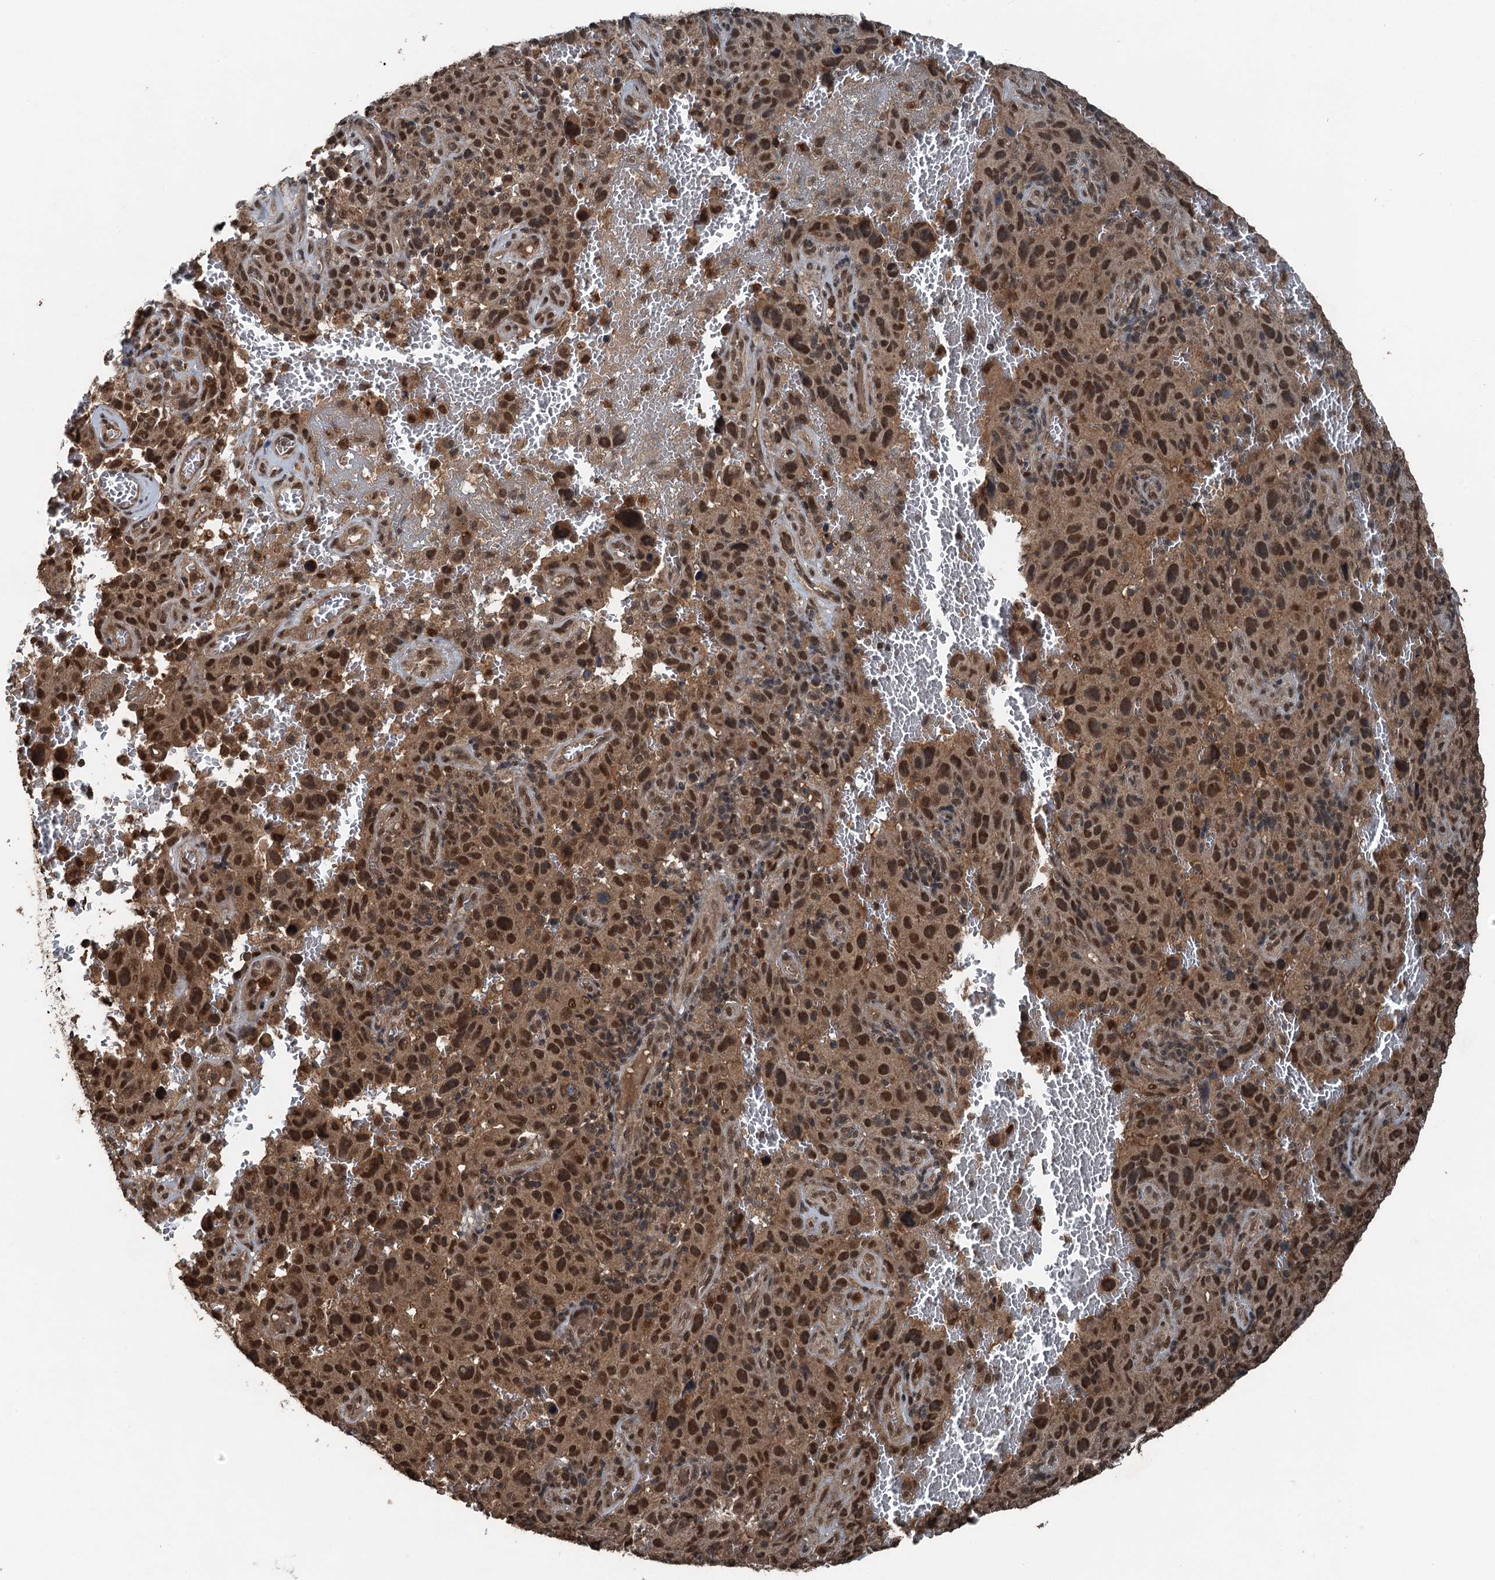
{"staining": {"intensity": "strong", "quantity": ">75%", "location": "cytoplasmic/membranous,nuclear"}, "tissue": "melanoma", "cell_type": "Tumor cells", "image_type": "cancer", "snomed": [{"axis": "morphology", "description": "Malignant melanoma, NOS"}, {"axis": "topography", "description": "Skin"}], "caption": "Melanoma was stained to show a protein in brown. There is high levels of strong cytoplasmic/membranous and nuclear staining in about >75% of tumor cells. The protein of interest is stained brown, and the nuclei are stained in blue (DAB IHC with brightfield microscopy, high magnification).", "gene": "UBXN6", "patient": {"sex": "female", "age": 82}}